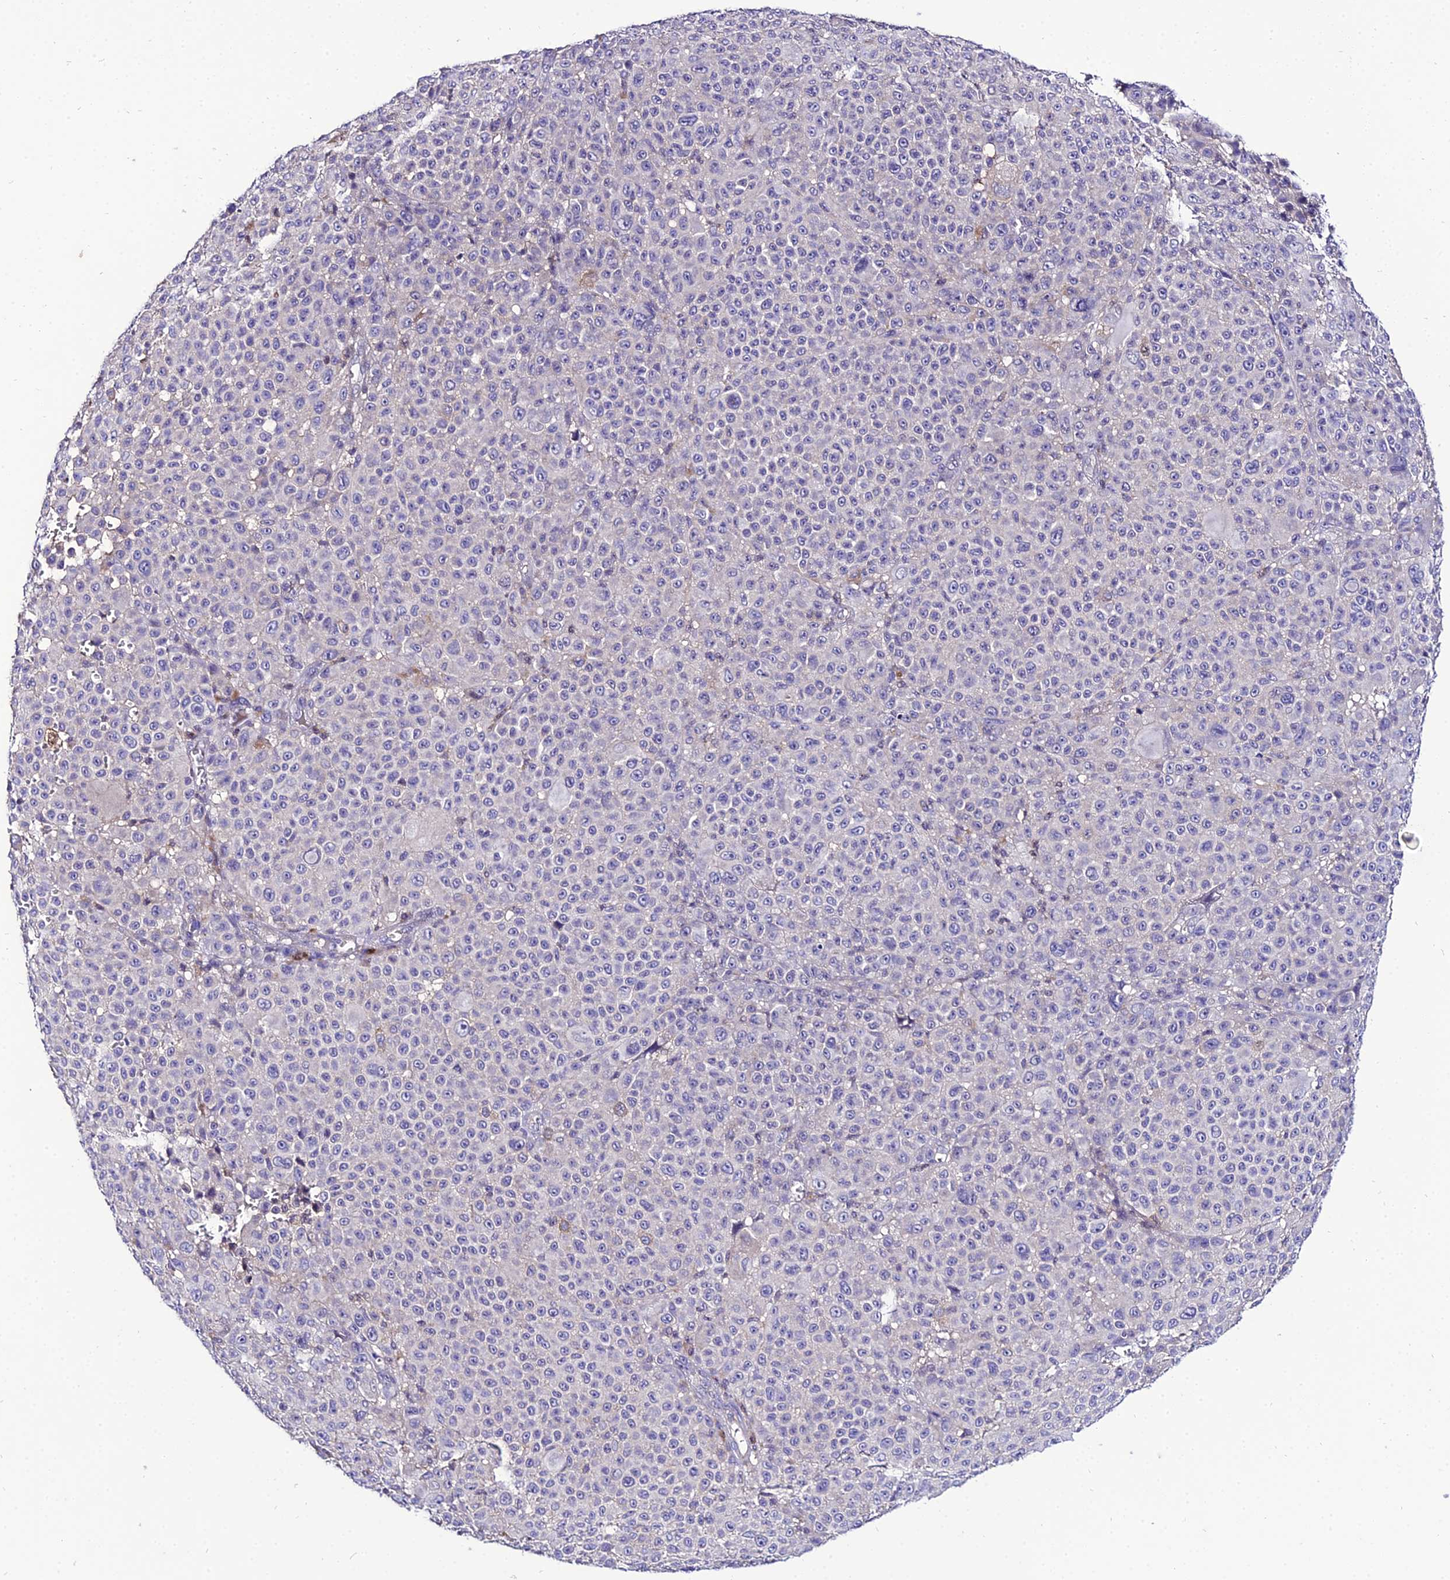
{"staining": {"intensity": "negative", "quantity": "none", "location": "none"}, "tissue": "melanoma", "cell_type": "Tumor cells", "image_type": "cancer", "snomed": [{"axis": "morphology", "description": "Malignant melanoma, NOS"}, {"axis": "topography", "description": "Skin"}], "caption": "Human malignant melanoma stained for a protein using immunohistochemistry displays no positivity in tumor cells.", "gene": "SHQ1", "patient": {"sex": "female", "age": 94}}